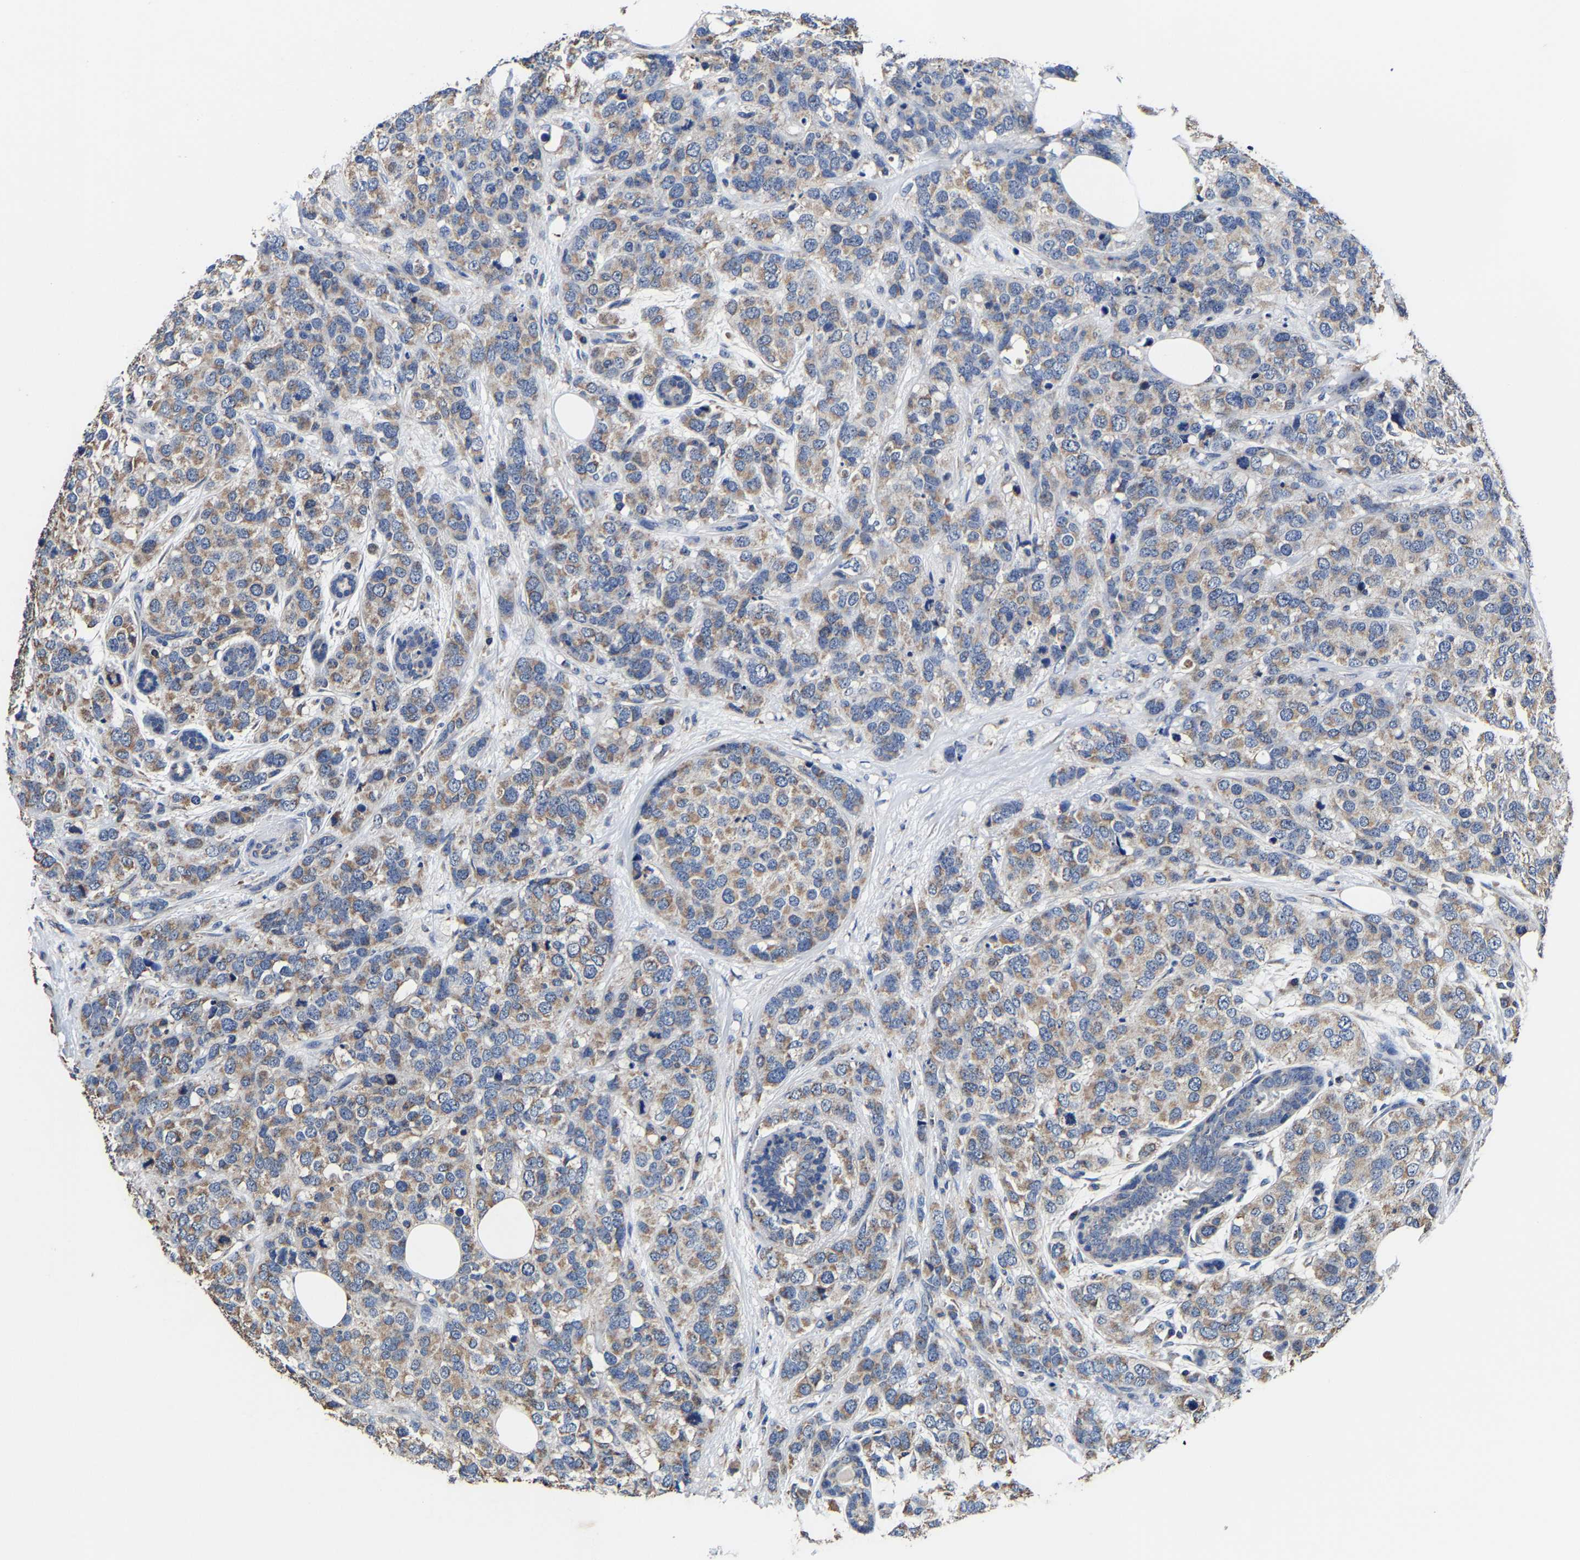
{"staining": {"intensity": "moderate", "quantity": ">75%", "location": "cytoplasmic/membranous"}, "tissue": "breast cancer", "cell_type": "Tumor cells", "image_type": "cancer", "snomed": [{"axis": "morphology", "description": "Lobular carcinoma"}, {"axis": "topography", "description": "Breast"}], "caption": "This histopathology image exhibits immunohistochemistry staining of human breast lobular carcinoma, with medium moderate cytoplasmic/membranous expression in approximately >75% of tumor cells.", "gene": "ZCCHC7", "patient": {"sex": "female", "age": 59}}